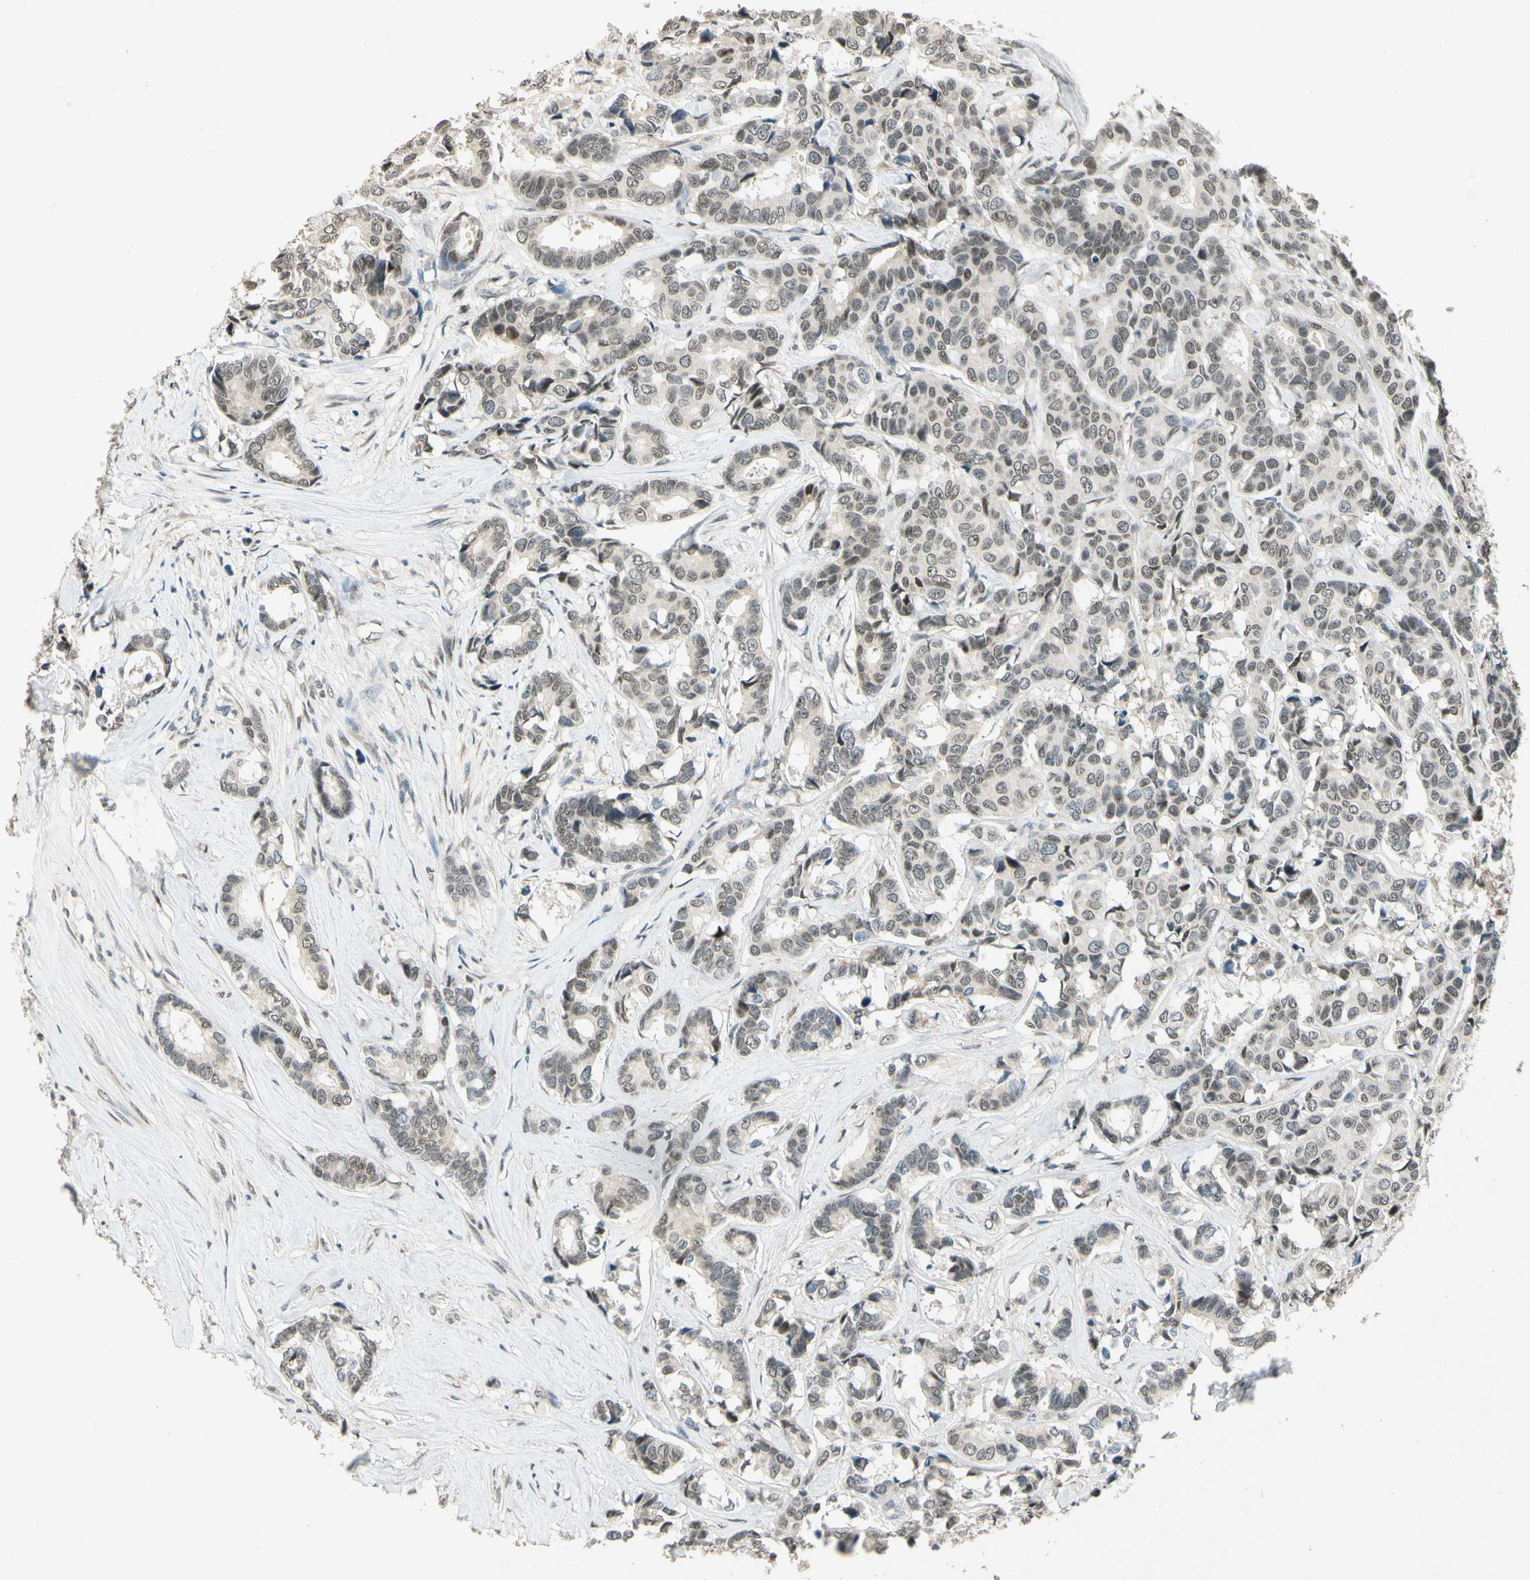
{"staining": {"intensity": "weak", "quantity": "25%-75%", "location": "cytoplasmic/membranous,nuclear"}, "tissue": "breast cancer", "cell_type": "Tumor cells", "image_type": "cancer", "snomed": [{"axis": "morphology", "description": "Duct carcinoma"}, {"axis": "topography", "description": "Breast"}], "caption": "This micrograph demonstrates immunohistochemistry staining of infiltrating ductal carcinoma (breast), with low weak cytoplasmic/membranous and nuclear expression in about 25%-75% of tumor cells.", "gene": "ZBTB4", "patient": {"sex": "female", "age": 87}}